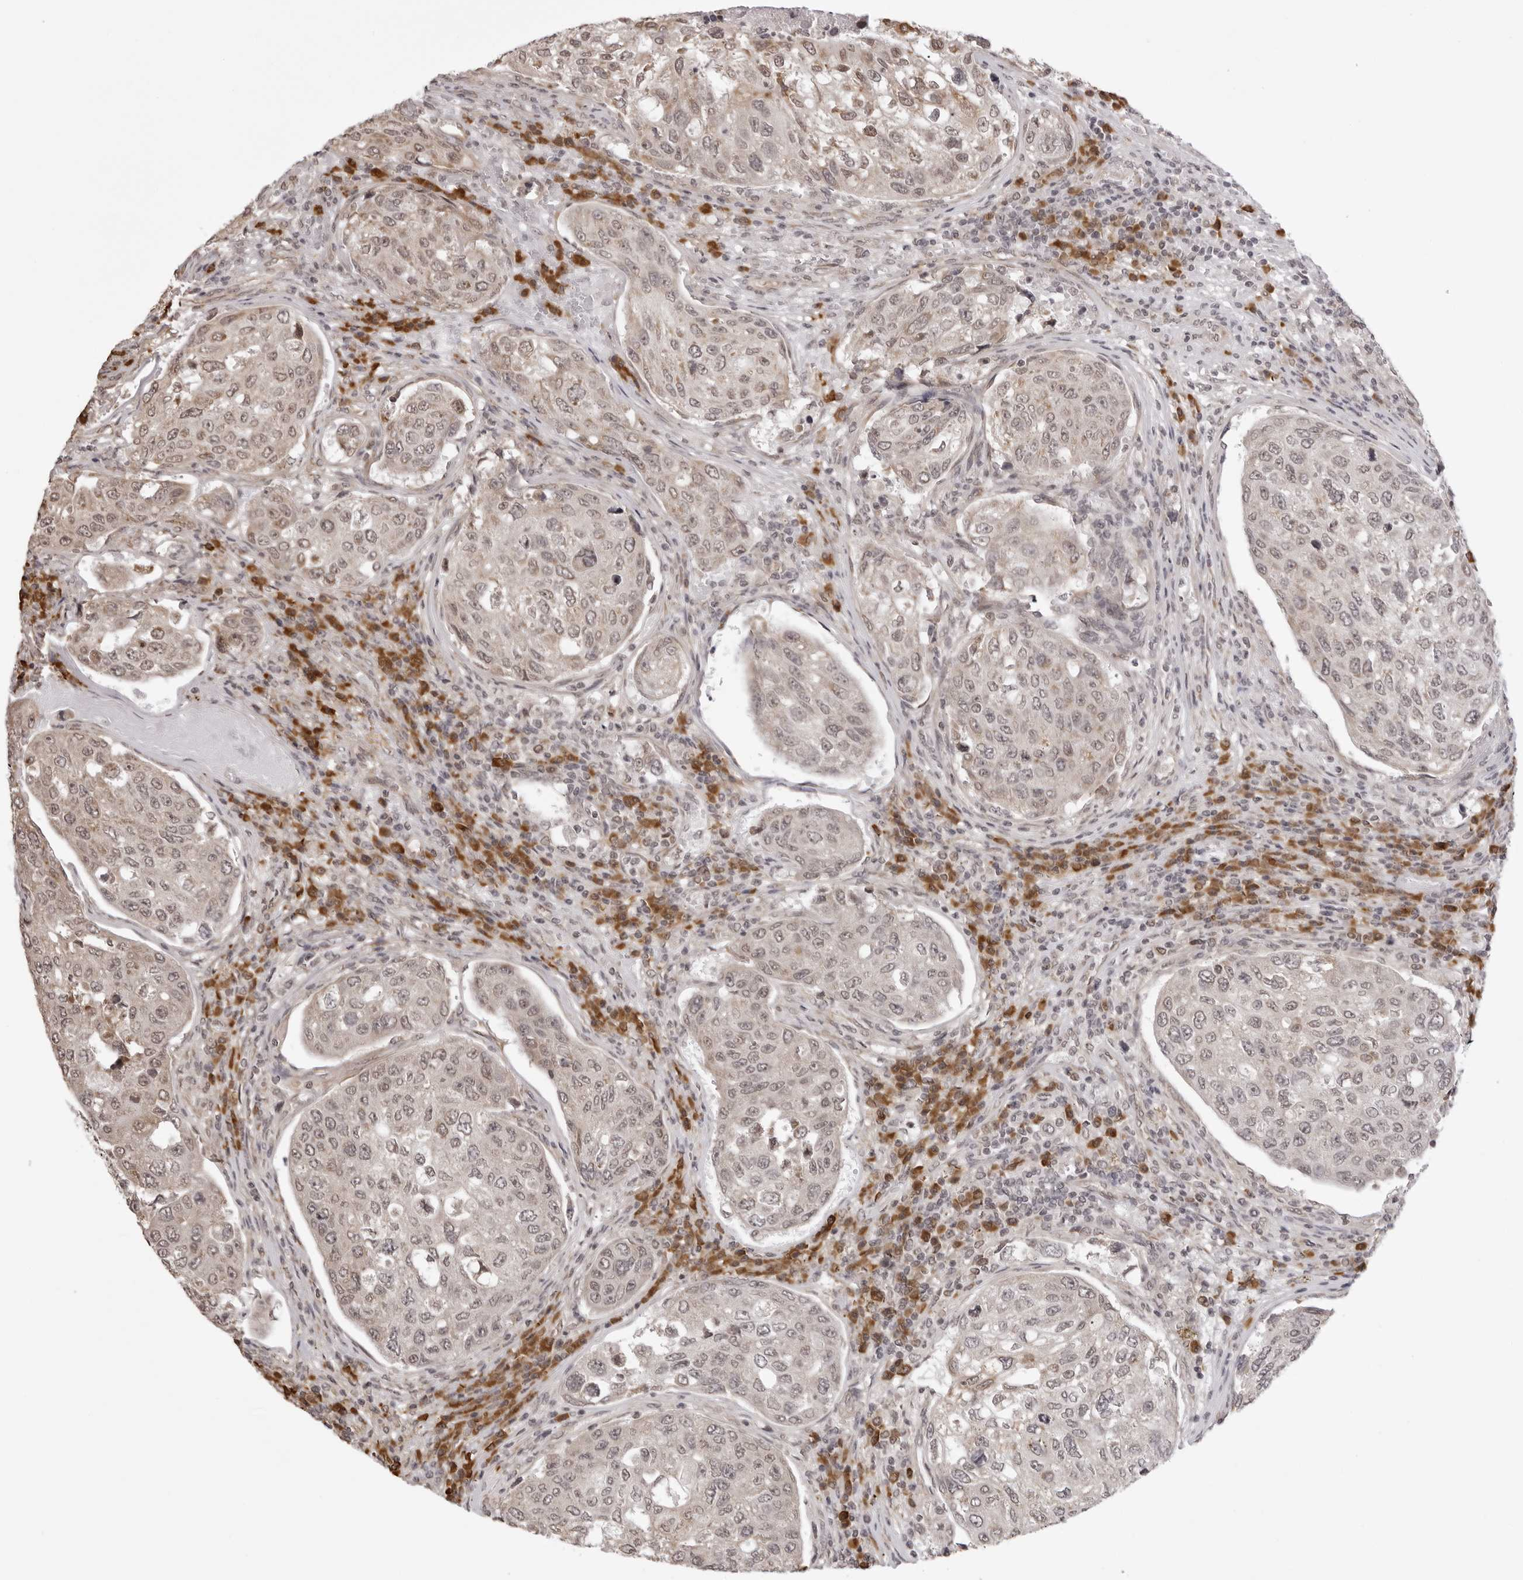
{"staining": {"intensity": "weak", "quantity": "25%-75%", "location": "cytoplasmic/membranous,nuclear"}, "tissue": "urothelial cancer", "cell_type": "Tumor cells", "image_type": "cancer", "snomed": [{"axis": "morphology", "description": "Urothelial carcinoma, High grade"}, {"axis": "topography", "description": "Lymph node"}, {"axis": "topography", "description": "Urinary bladder"}], "caption": "Human urothelial carcinoma (high-grade) stained with a brown dye reveals weak cytoplasmic/membranous and nuclear positive staining in approximately 25%-75% of tumor cells.", "gene": "ZC3H11A", "patient": {"sex": "male", "age": 51}}